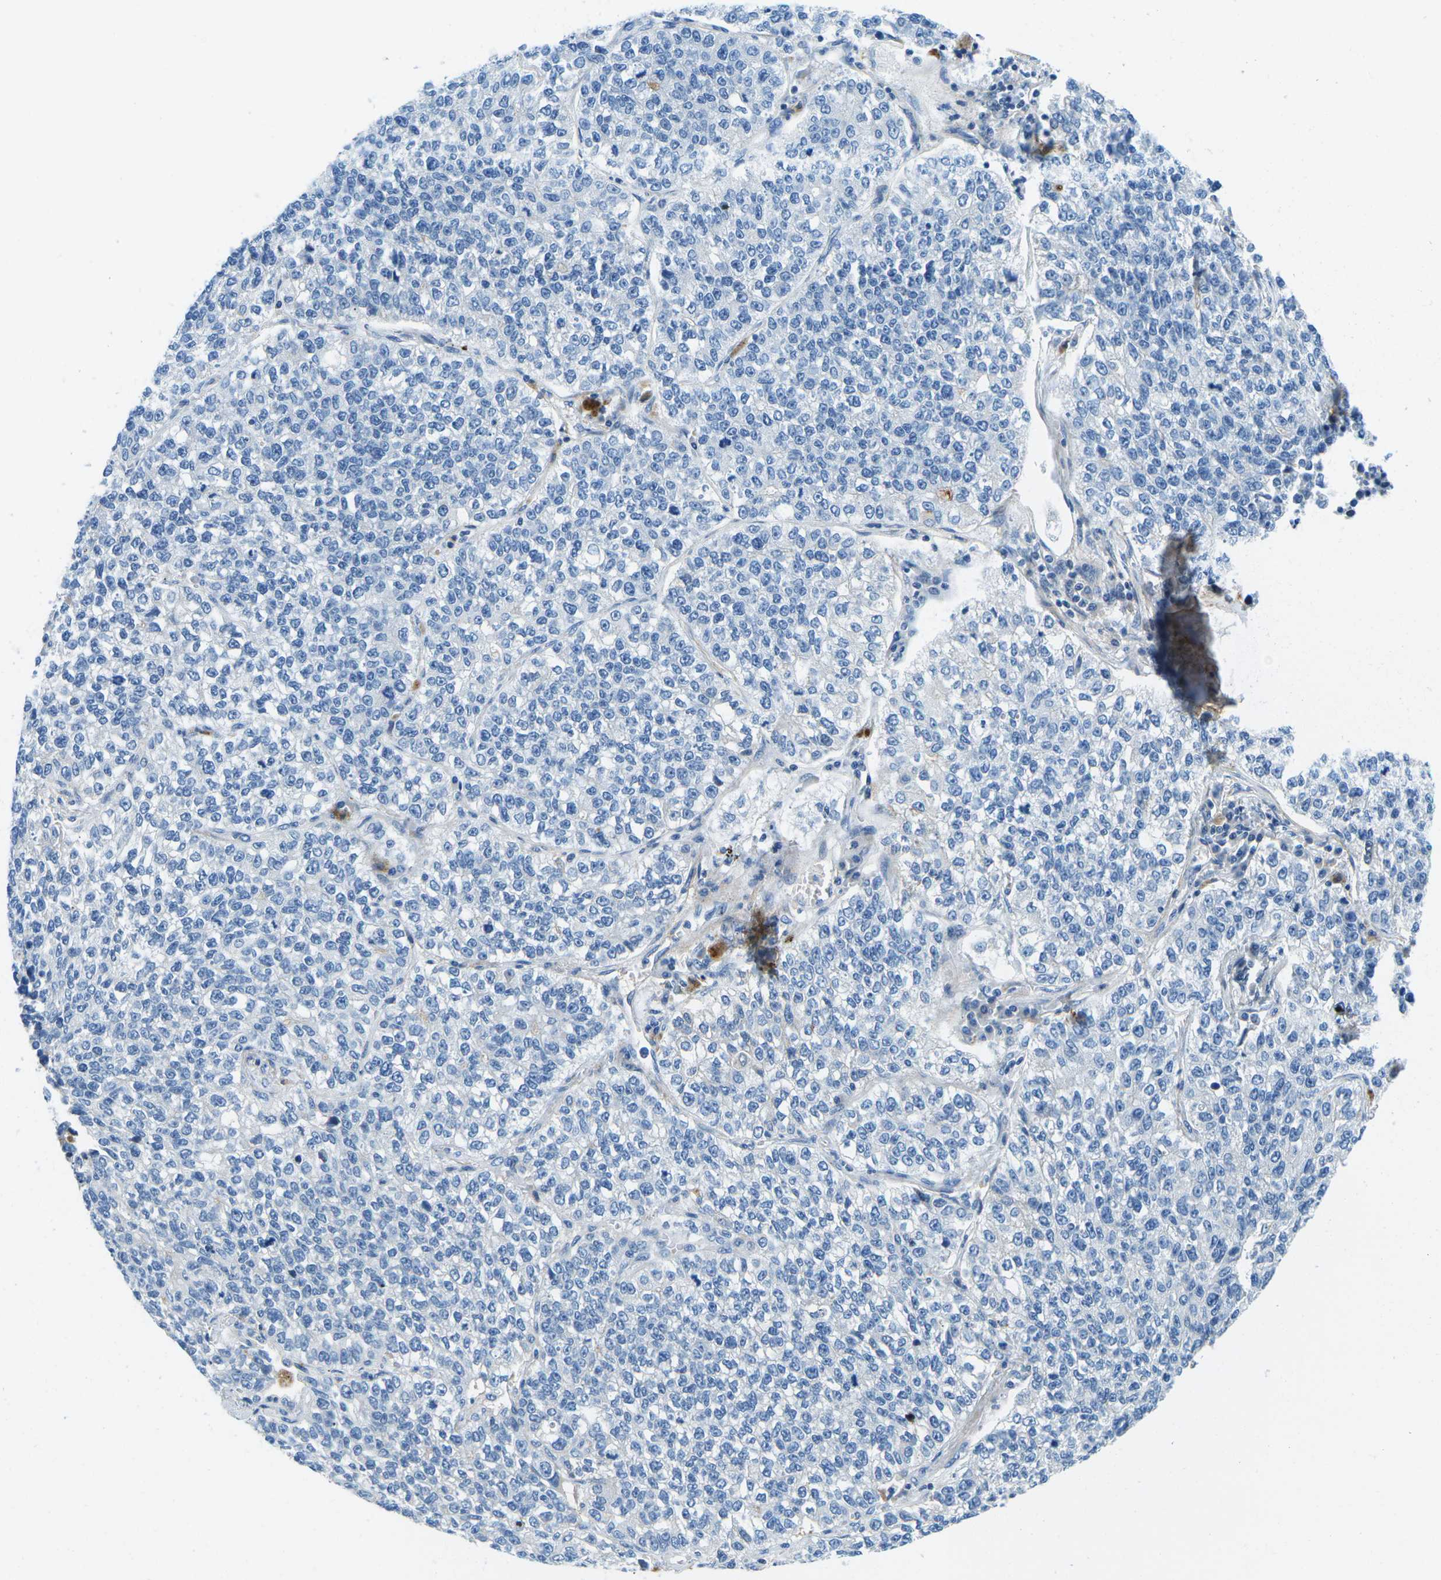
{"staining": {"intensity": "negative", "quantity": "none", "location": "none"}, "tissue": "lung cancer", "cell_type": "Tumor cells", "image_type": "cancer", "snomed": [{"axis": "morphology", "description": "Adenocarcinoma, NOS"}, {"axis": "topography", "description": "Lung"}], "caption": "This photomicrograph is of lung cancer stained with immunohistochemistry (IHC) to label a protein in brown with the nuclei are counter-stained blue. There is no expression in tumor cells.", "gene": "CFB", "patient": {"sex": "male", "age": 49}}